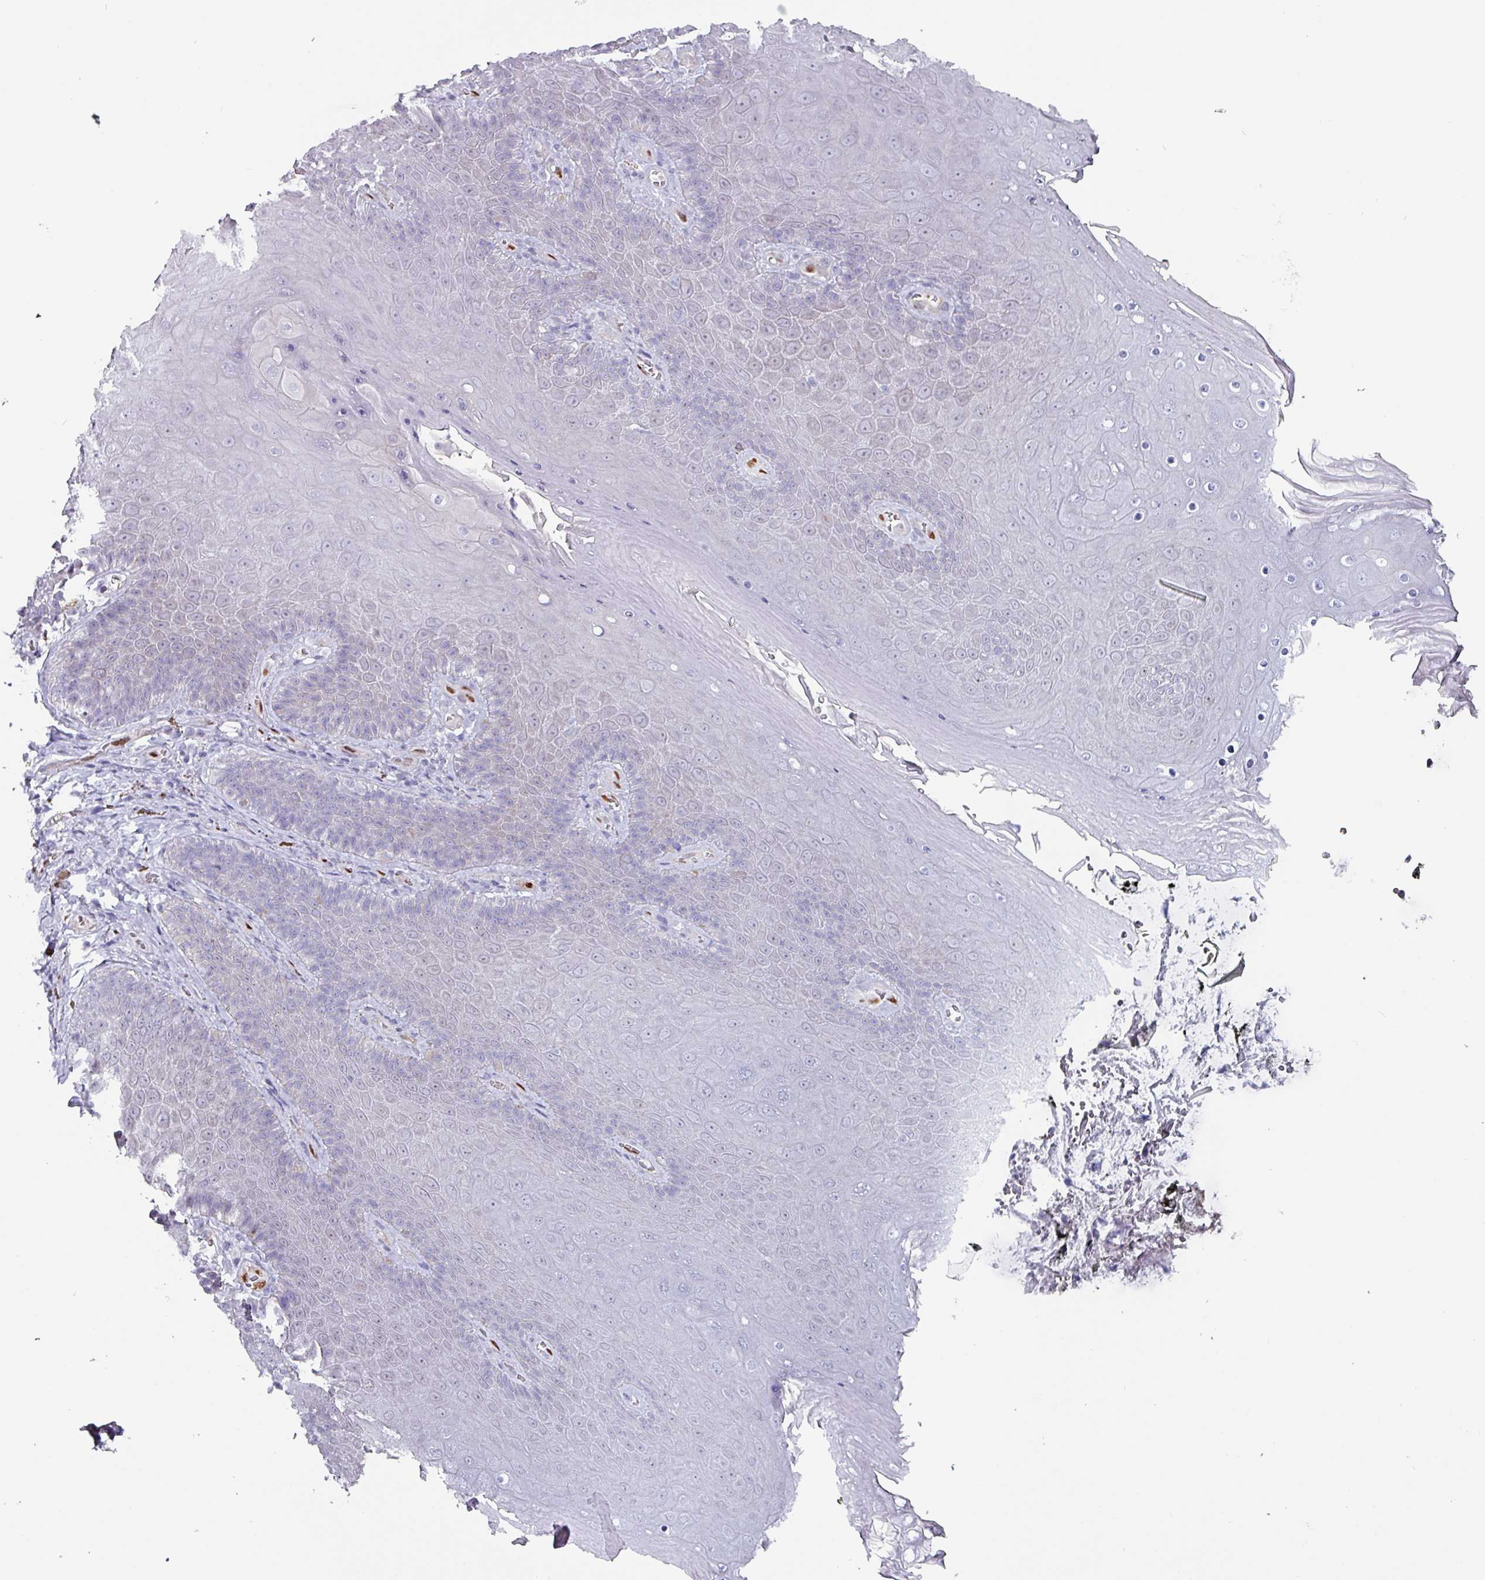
{"staining": {"intensity": "weak", "quantity": "<25%", "location": "nuclear"}, "tissue": "skin", "cell_type": "Epidermal cells", "image_type": "normal", "snomed": [{"axis": "morphology", "description": "Normal tissue, NOS"}, {"axis": "topography", "description": "Anal"}, {"axis": "topography", "description": "Peripheral nerve tissue"}], "caption": "Photomicrograph shows no protein positivity in epidermal cells of normal skin.", "gene": "ZNF816", "patient": {"sex": "male", "age": 53}}